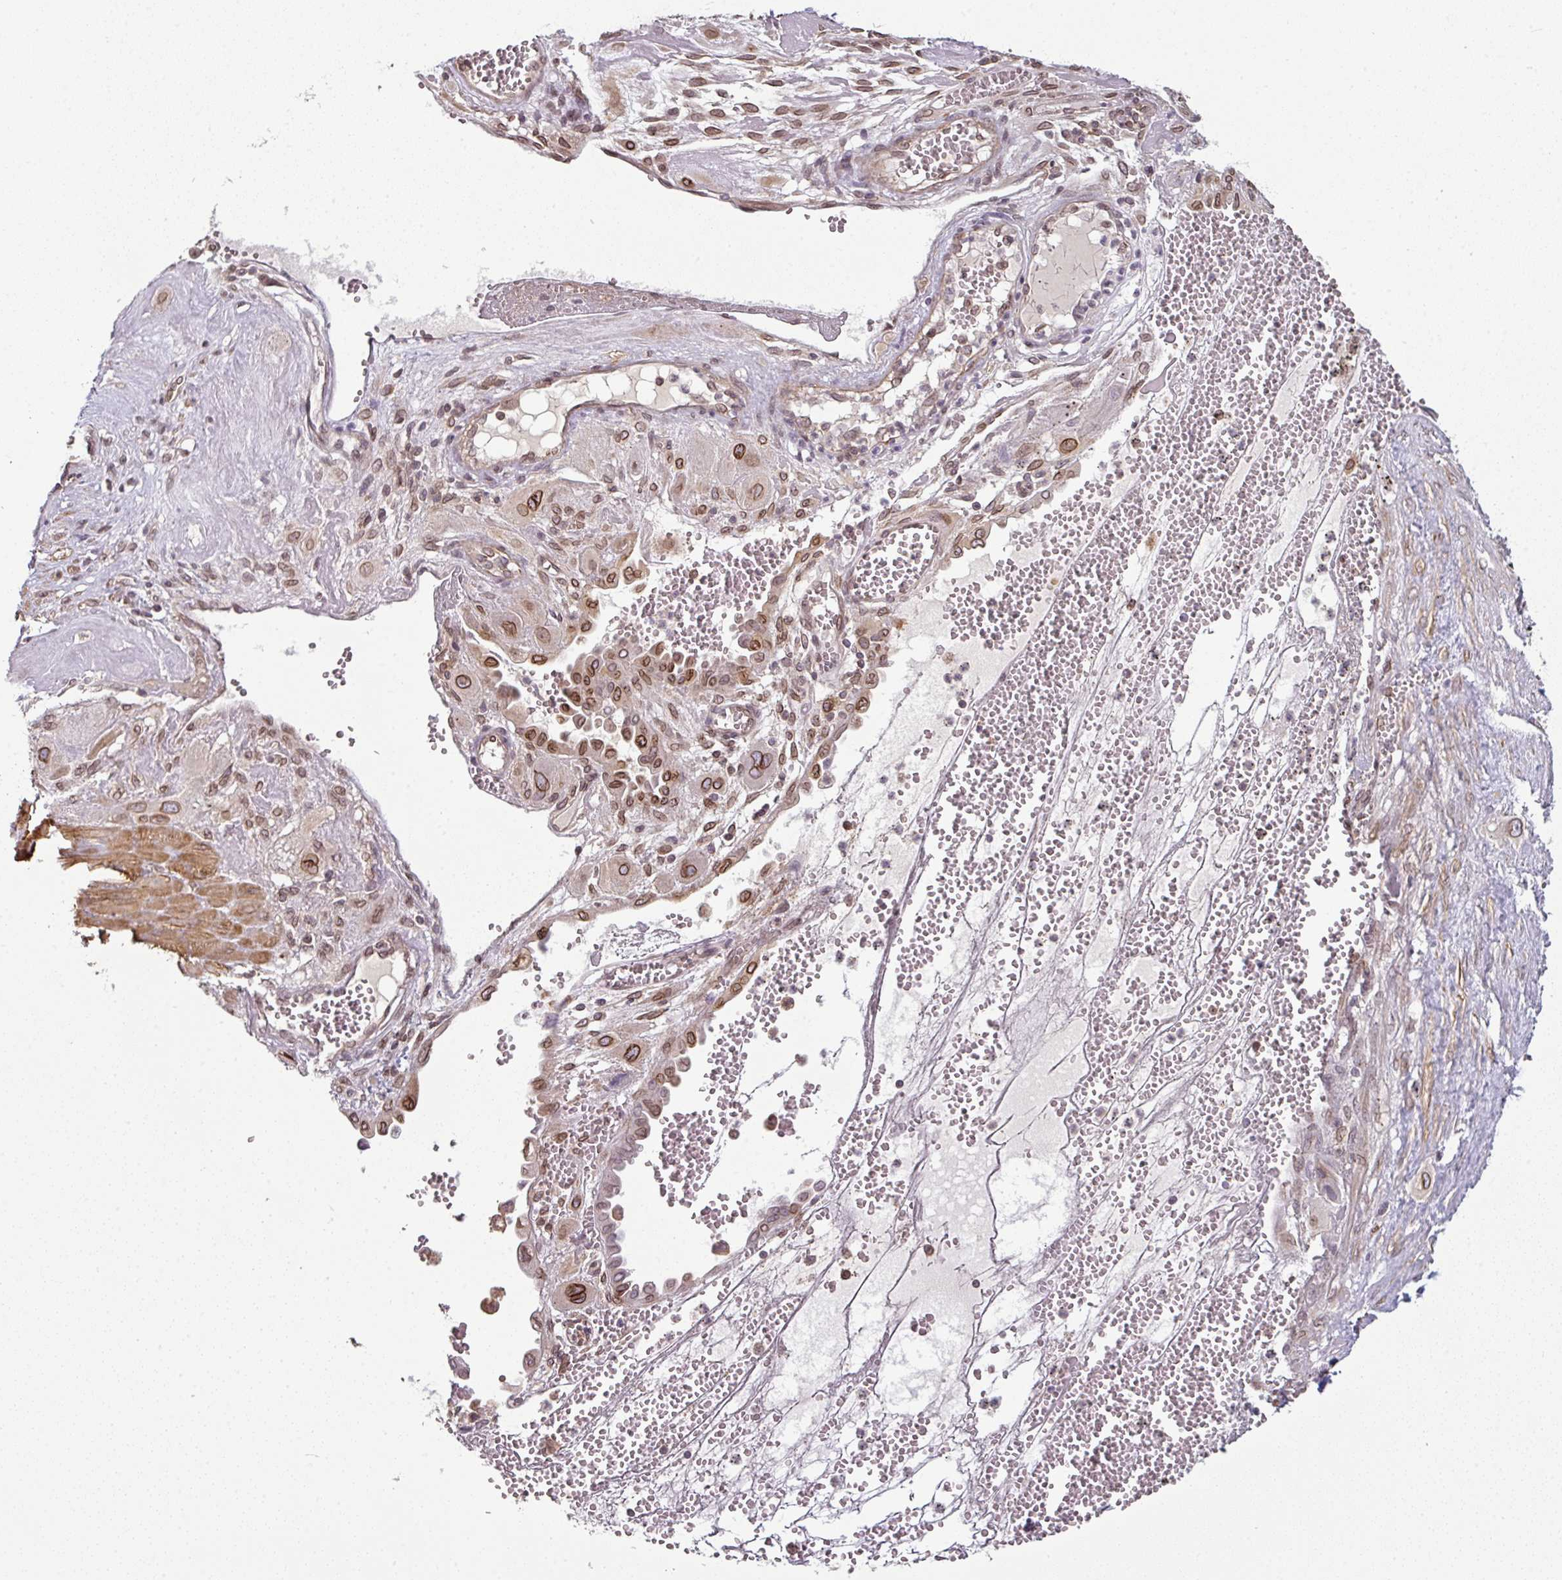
{"staining": {"intensity": "strong", "quantity": ">75%", "location": "cytoplasmic/membranous,nuclear"}, "tissue": "cervical cancer", "cell_type": "Tumor cells", "image_type": "cancer", "snomed": [{"axis": "morphology", "description": "Squamous cell carcinoma, NOS"}, {"axis": "topography", "description": "Cervix"}], "caption": "Squamous cell carcinoma (cervical) stained with DAB immunohistochemistry (IHC) shows high levels of strong cytoplasmic/membranous and nuclear expression in about >75% of tumor cells.", "gene": "RANGAP1", "patient": {"sex": "female", "age": 34}}